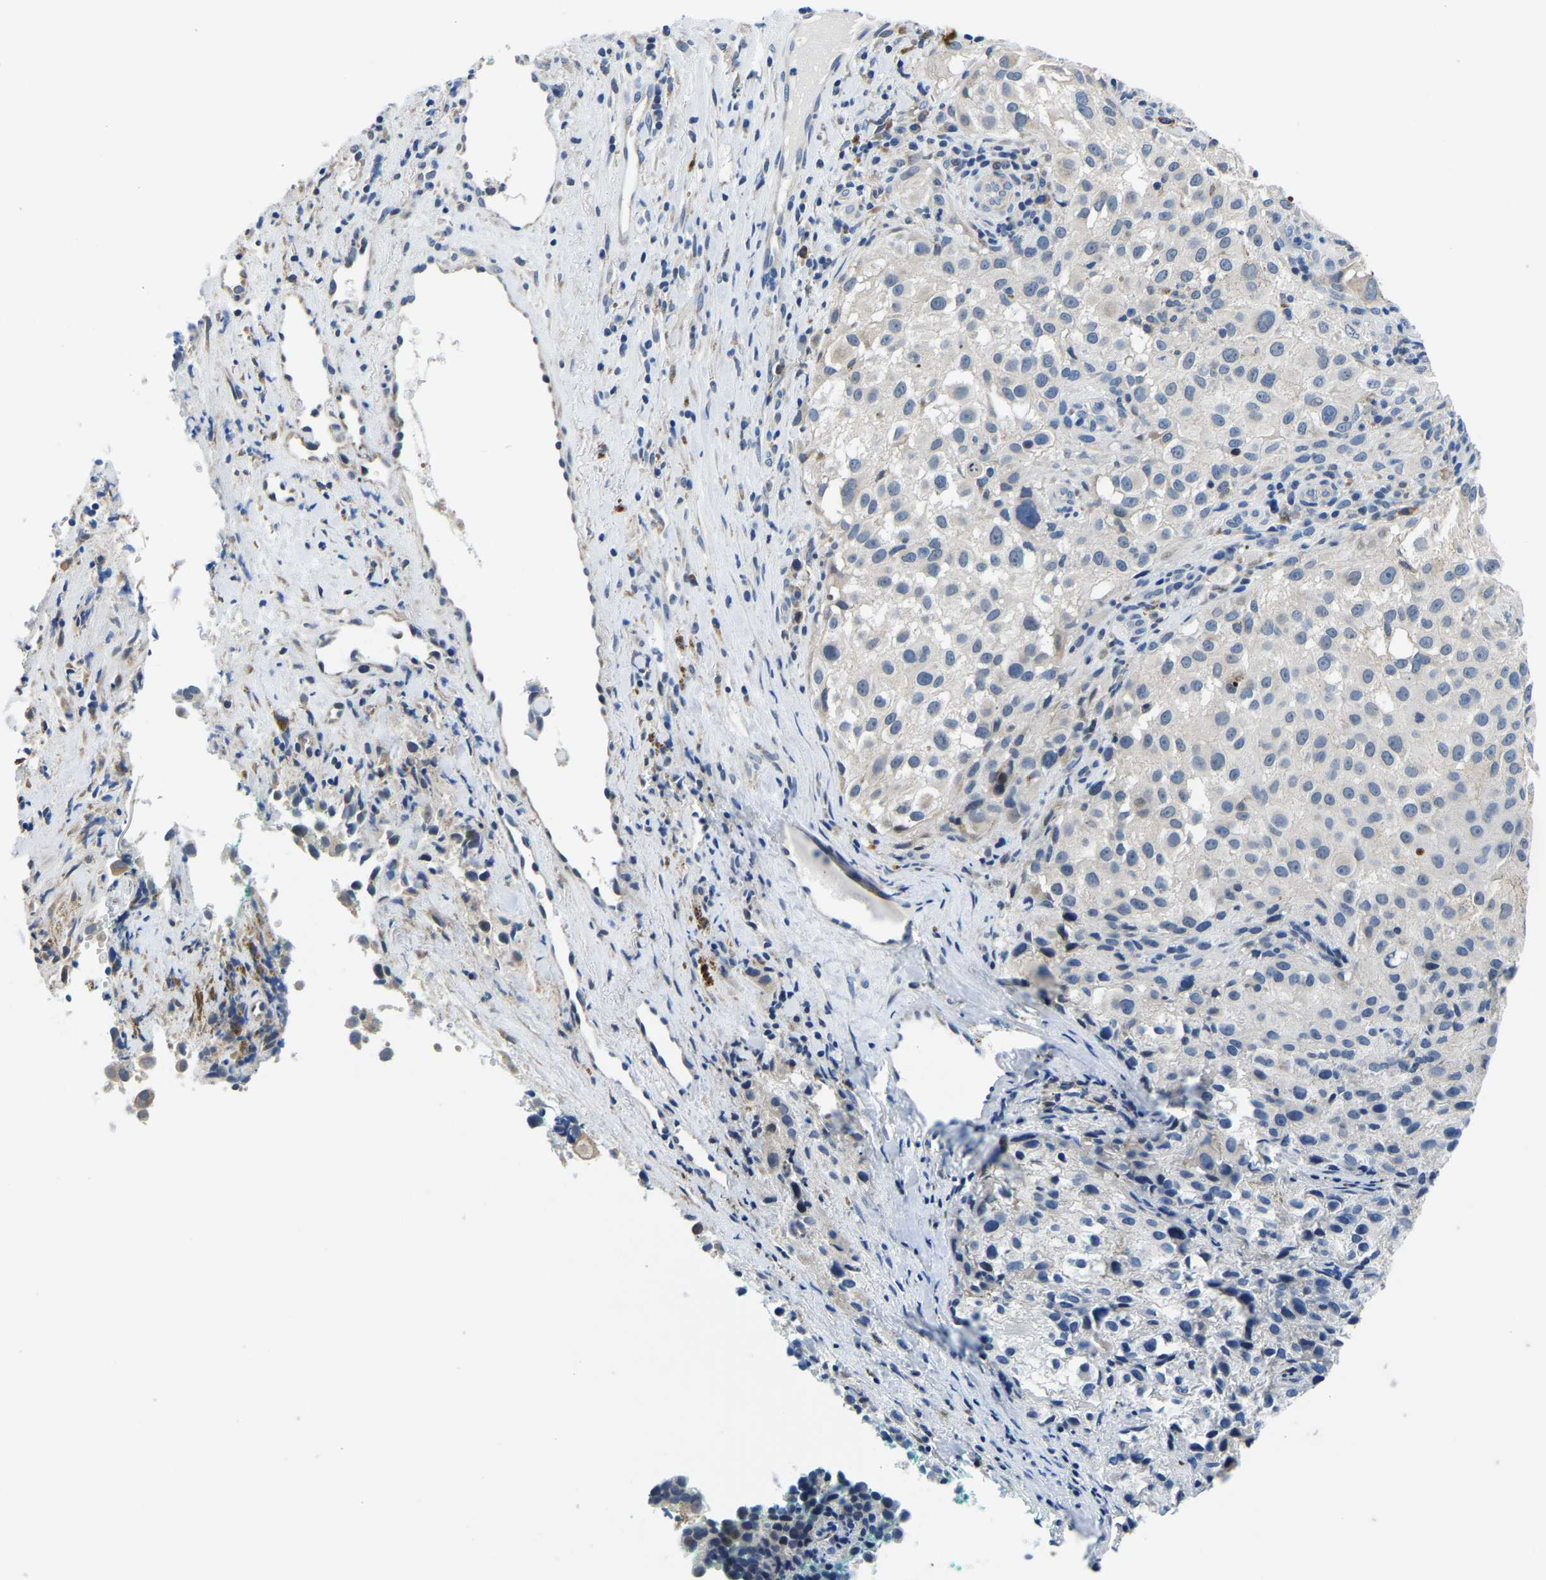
{"staining": {"intensity": "negative", "quantity": "none", "location": "none"}, "tissue": "melanoma", "cell_type": "Tumor cells", "image_type": "cancer", "snomed": [{"axis": "morphology", "description": "Necrosis, NOS"}, {"axis": "morphology", "description": "Malignant melanoma, NOS"}, {"axis": "topography", "description": "Skin"}], "caption": "Immunohistochemical staining of malignant melanoma reveals no significant expression in tumor cells.", "gene": "LIAS", "patient": {"sex": "female", "age": 87}}